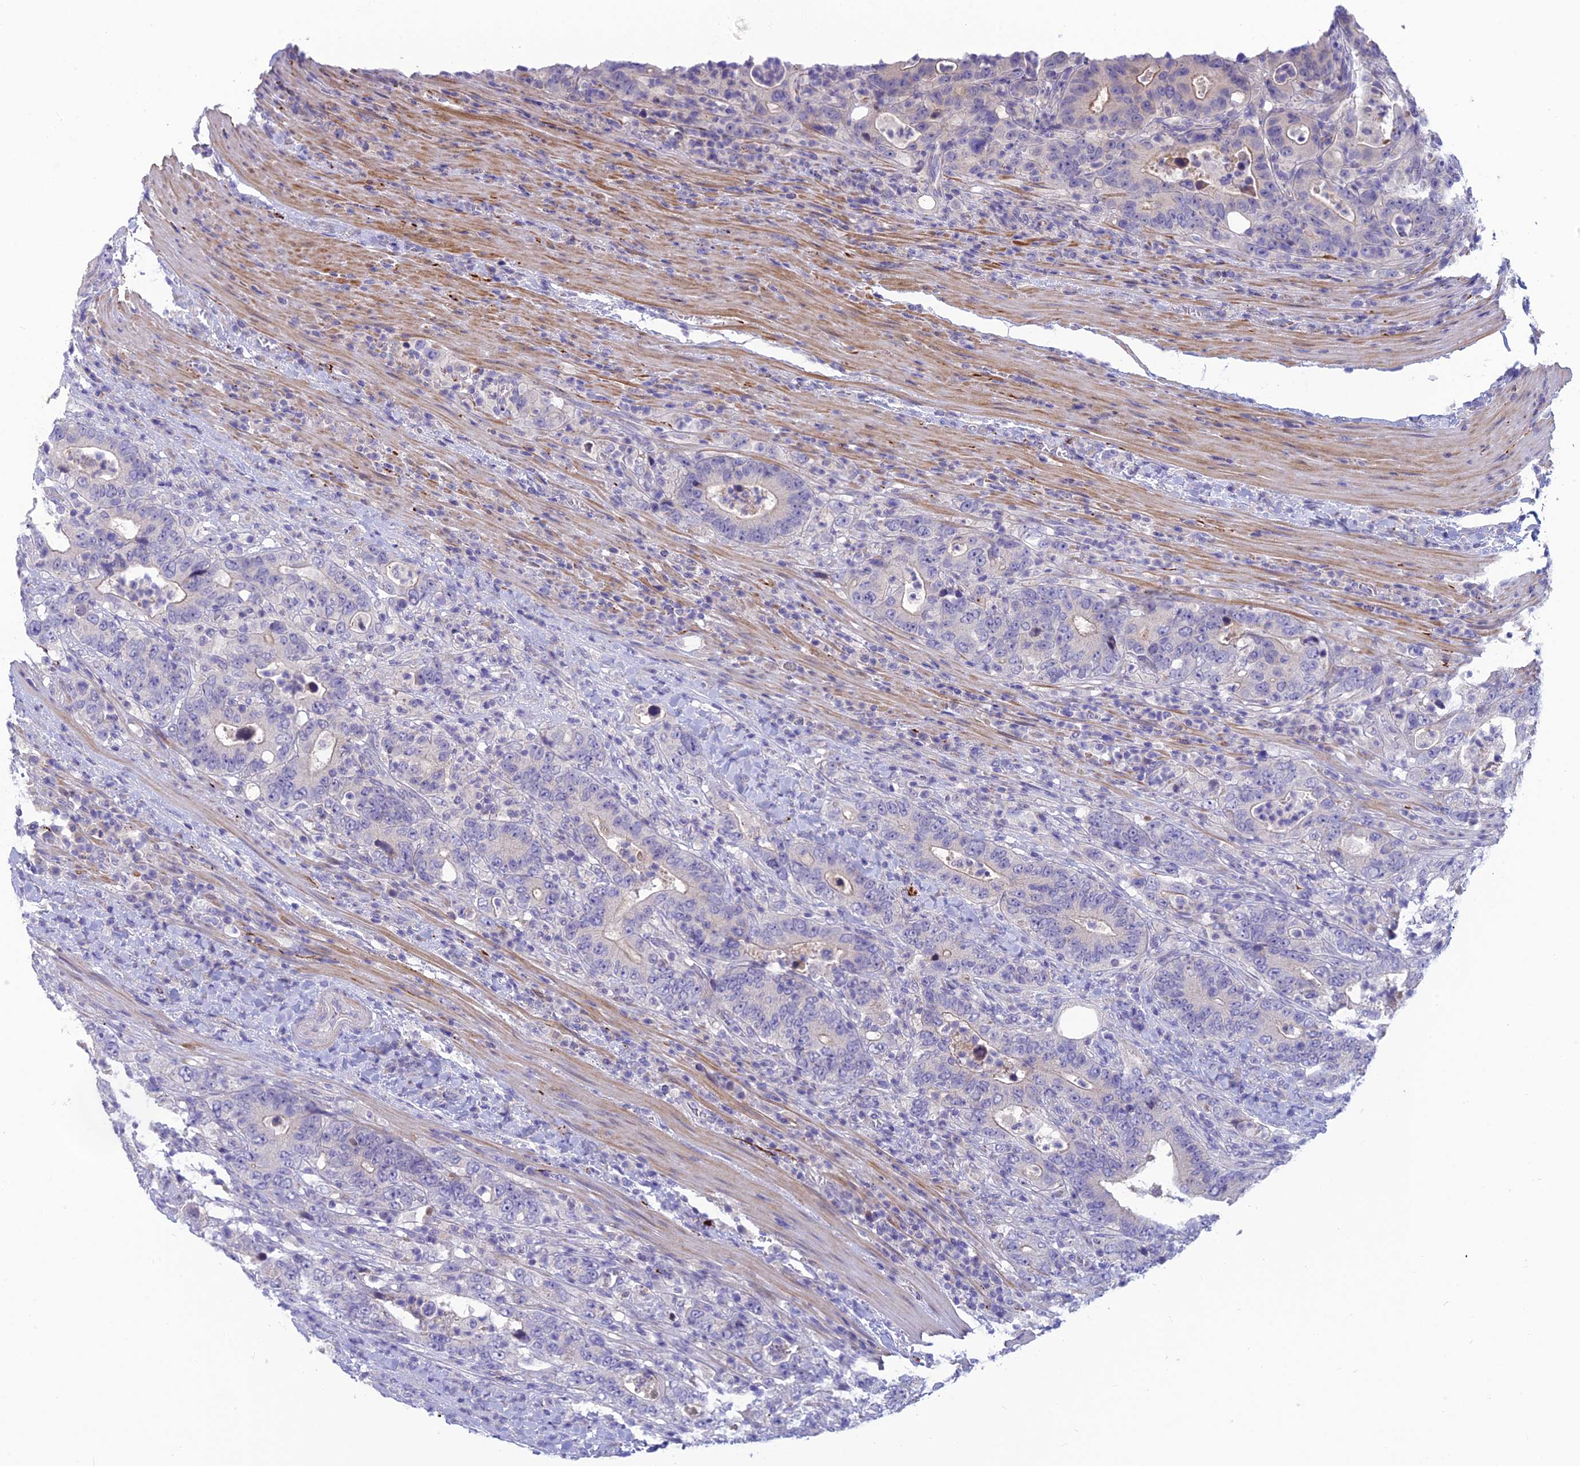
{"staining": {"intensity": "weak", "quantity": "<25%", "location": "cytoplasmic/membranous"}, "tissue": "colorectal cancer", "cell_type": "Tumor cells", "image_type": "cancer", "snomed": [{"axis": "morphology", "description": "Adenocarcinoma, NOS"}, {"axis": "topography", "description": "Colon"}], "caption": "This is a photomicrograph of IHC staining of colorectal adenocarcinoma, which shows no staining in tumor cells.", "gene": "XPO7", "patient": {"sex": "female", "age": 75}}